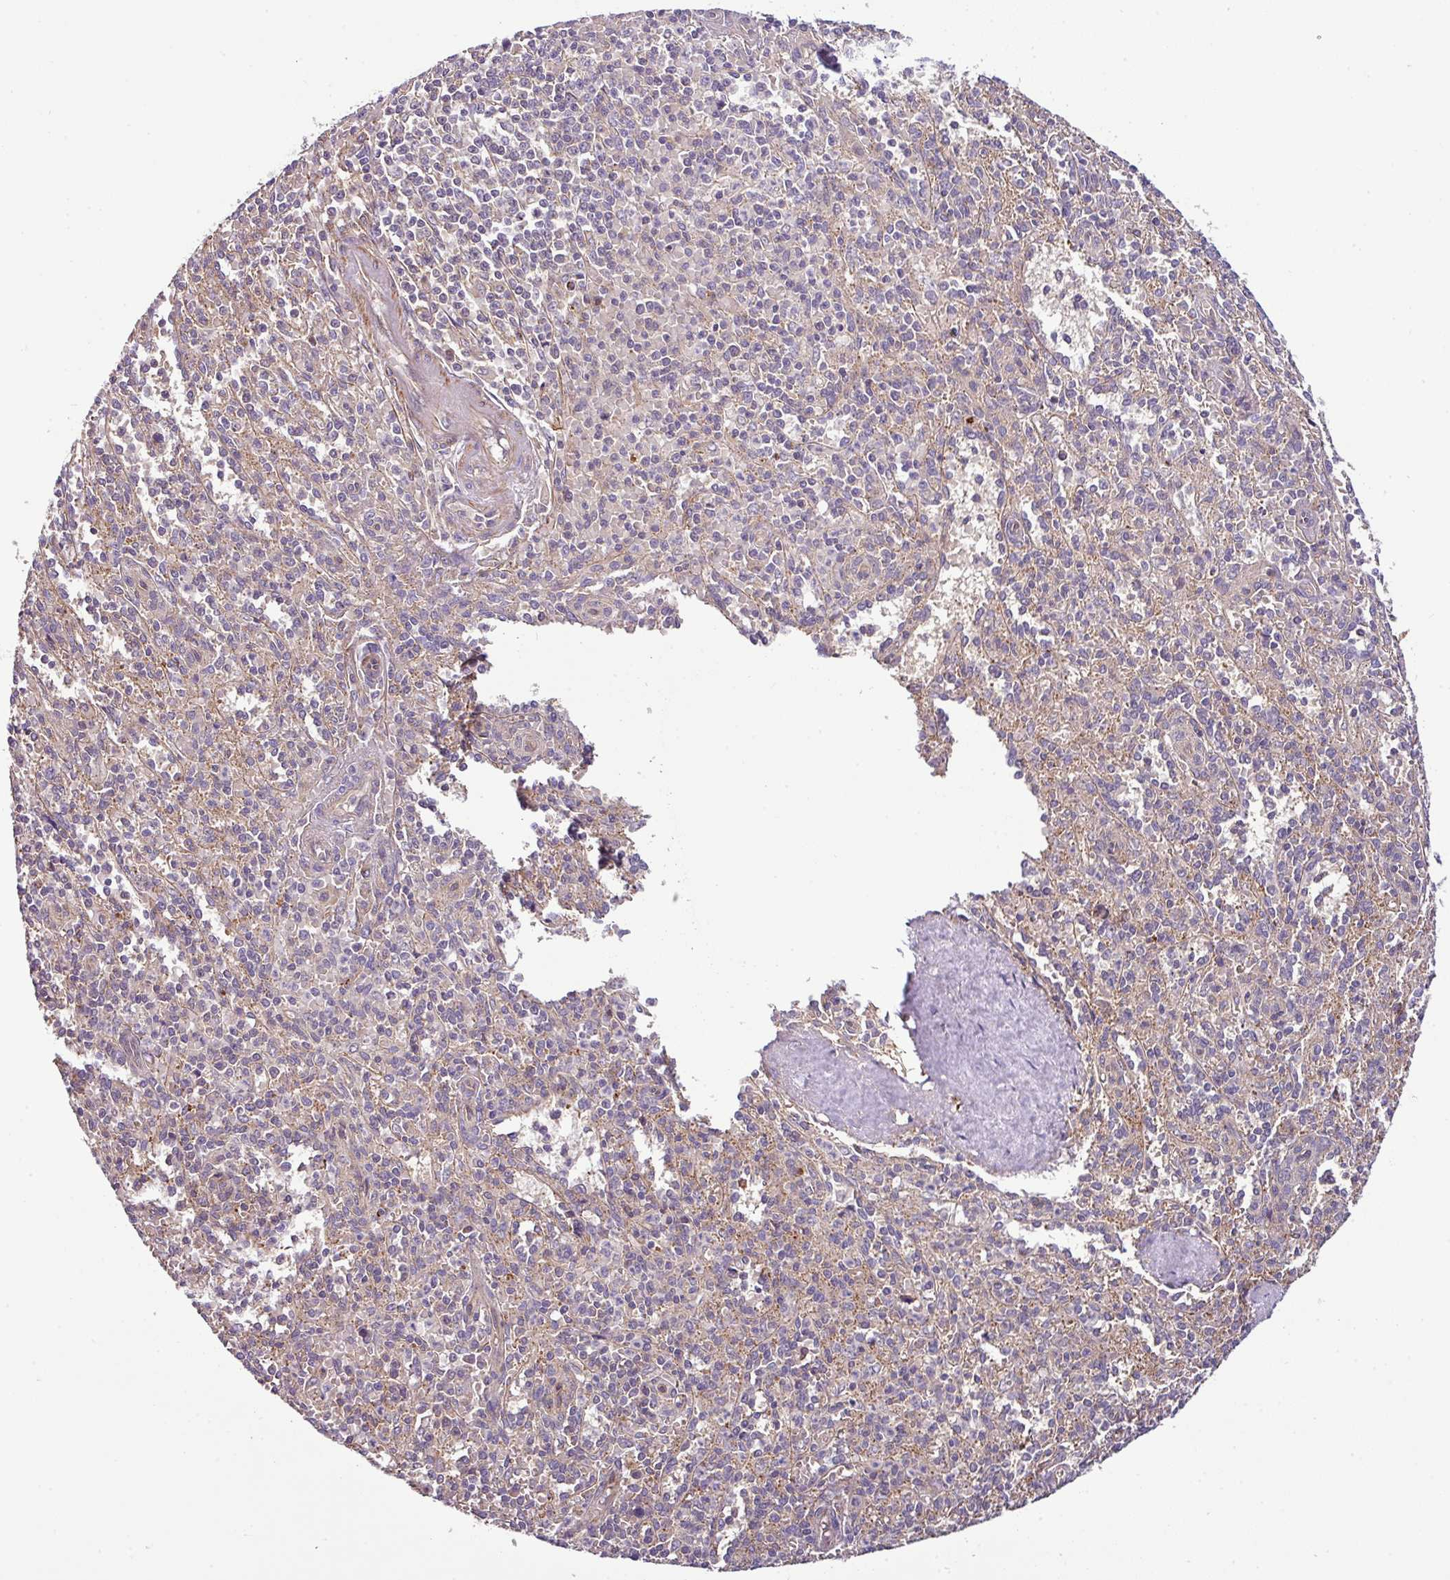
{"staining": {"intensity": "negative", "quantity": "none", "location": "none"}, "tissue": "spleen", "cell_type": "Cells in red pulp", "image_type": "normal", "snomed": [{"axis": "morphology", "description": "Normal tissue, NOS"}, {"axis": "topography", "description": "Spleen"}], "caption": "DAB immunohistochemical staining of normal spleen displays no significant staining in cells in red pulp. Brightfield microscopy of immunohistochemistry (IHC) stained with DAB (3,3'-diaminobenzidine) (brown) and hematoxylin (blue), captured at high magnification.", "gene": "CASS4", "patient": {"sex": "female", "age": 70}}